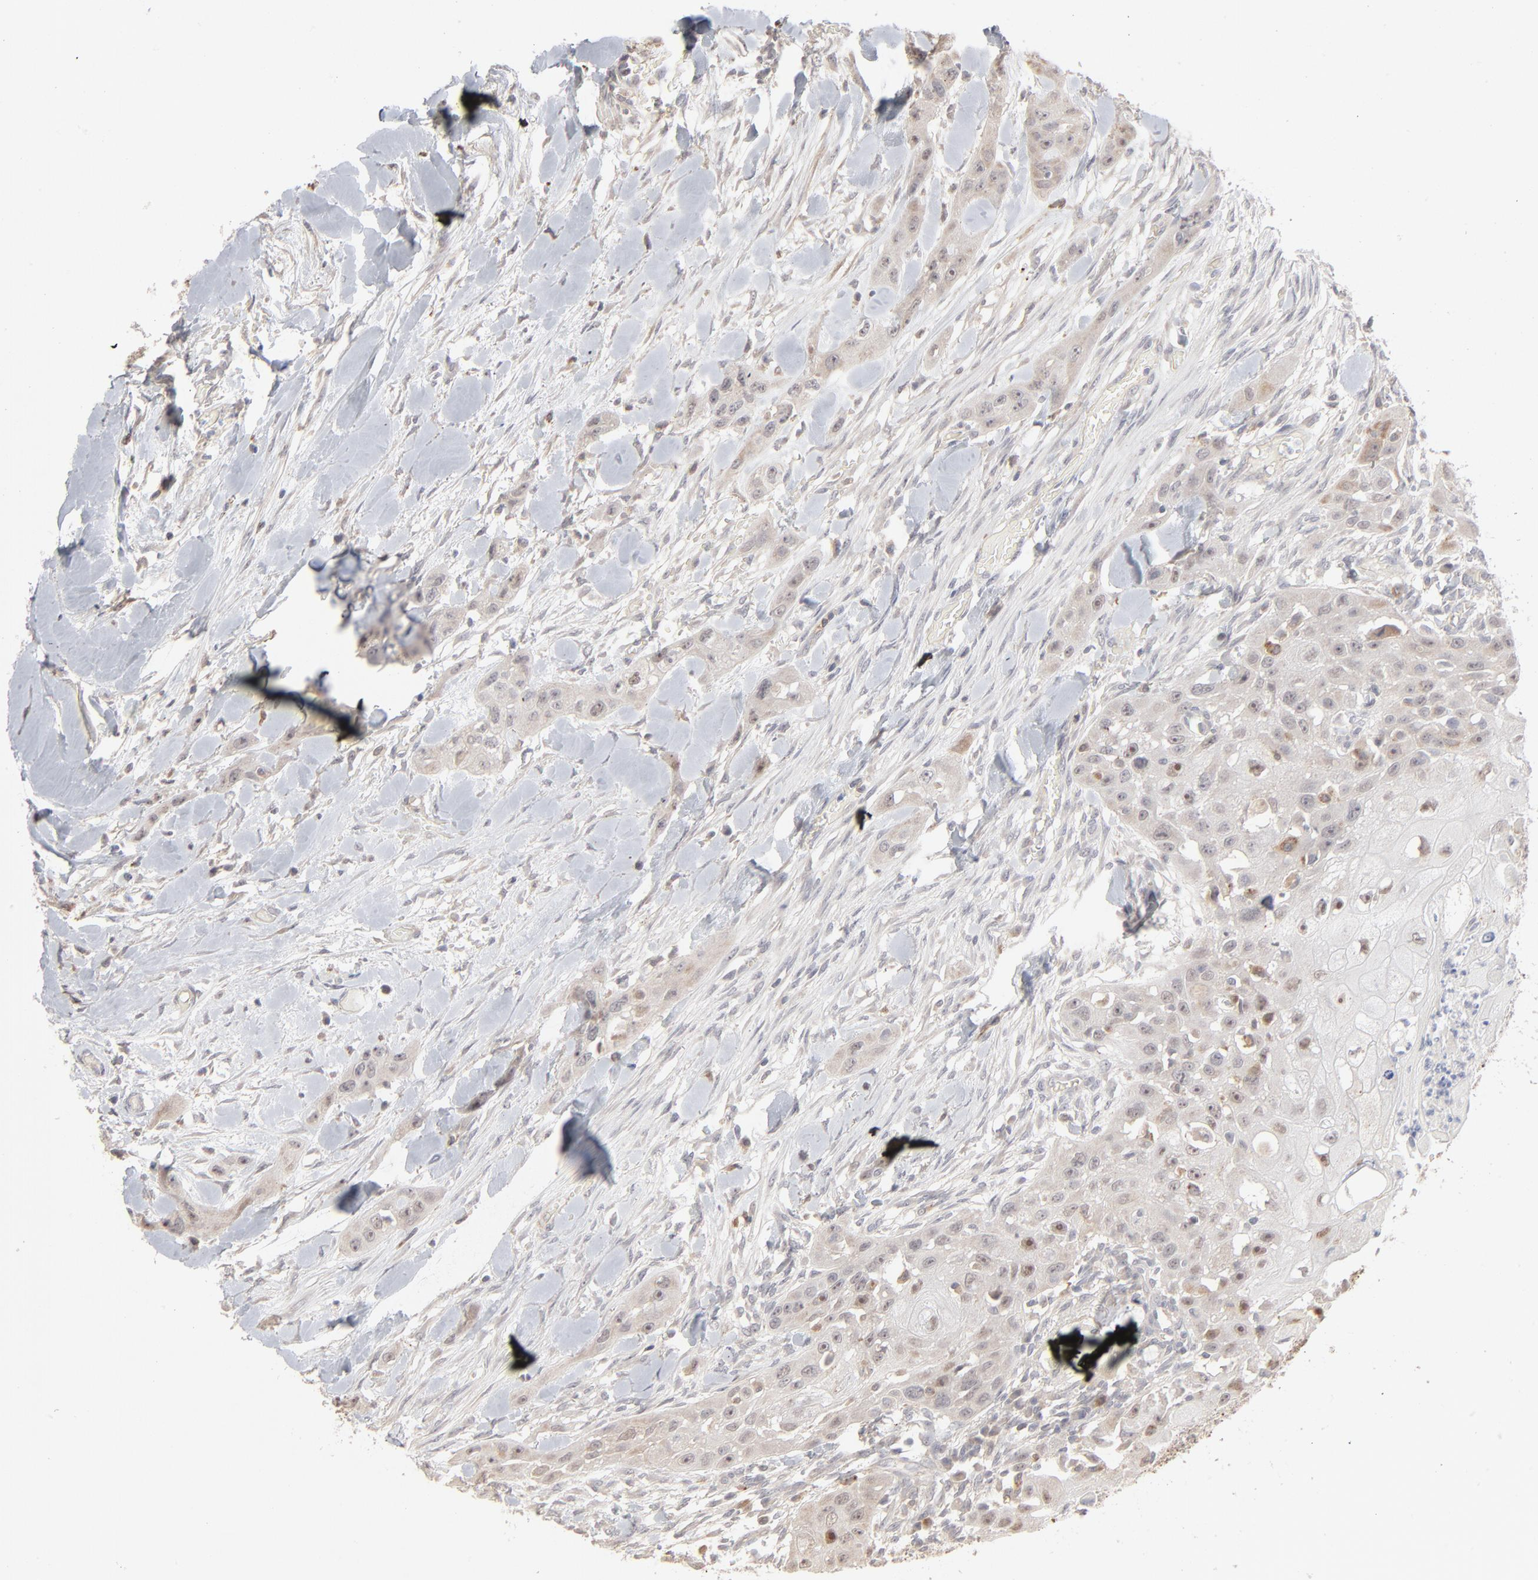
{"staining": {"intensity": "negative", "quantity": "none", "location": "none"}, "tissue": "head and neck cancer", "cell_type": "Tumor cells", "image_type": "cancer", "snomed": [{"axis": "morphology", "description": "Neoplasm, malignant, NOS"}, {"axis": "topography", "description": "Salivary gland"}, {"axis": "topography", "description": "Head-Neck"}], "caption": "Photomicrograph shows no protein expression in tumor cells of head and neck cancer (neoplasm (malignant)) tissue. The staining was performed using DAB to visualize the protein expression in brown, while the nuclei were stained in blue with hematoxylin (Magnification: 20x).", "gene": "POMT2", "patient": {"sex": "male", "age": 43}}